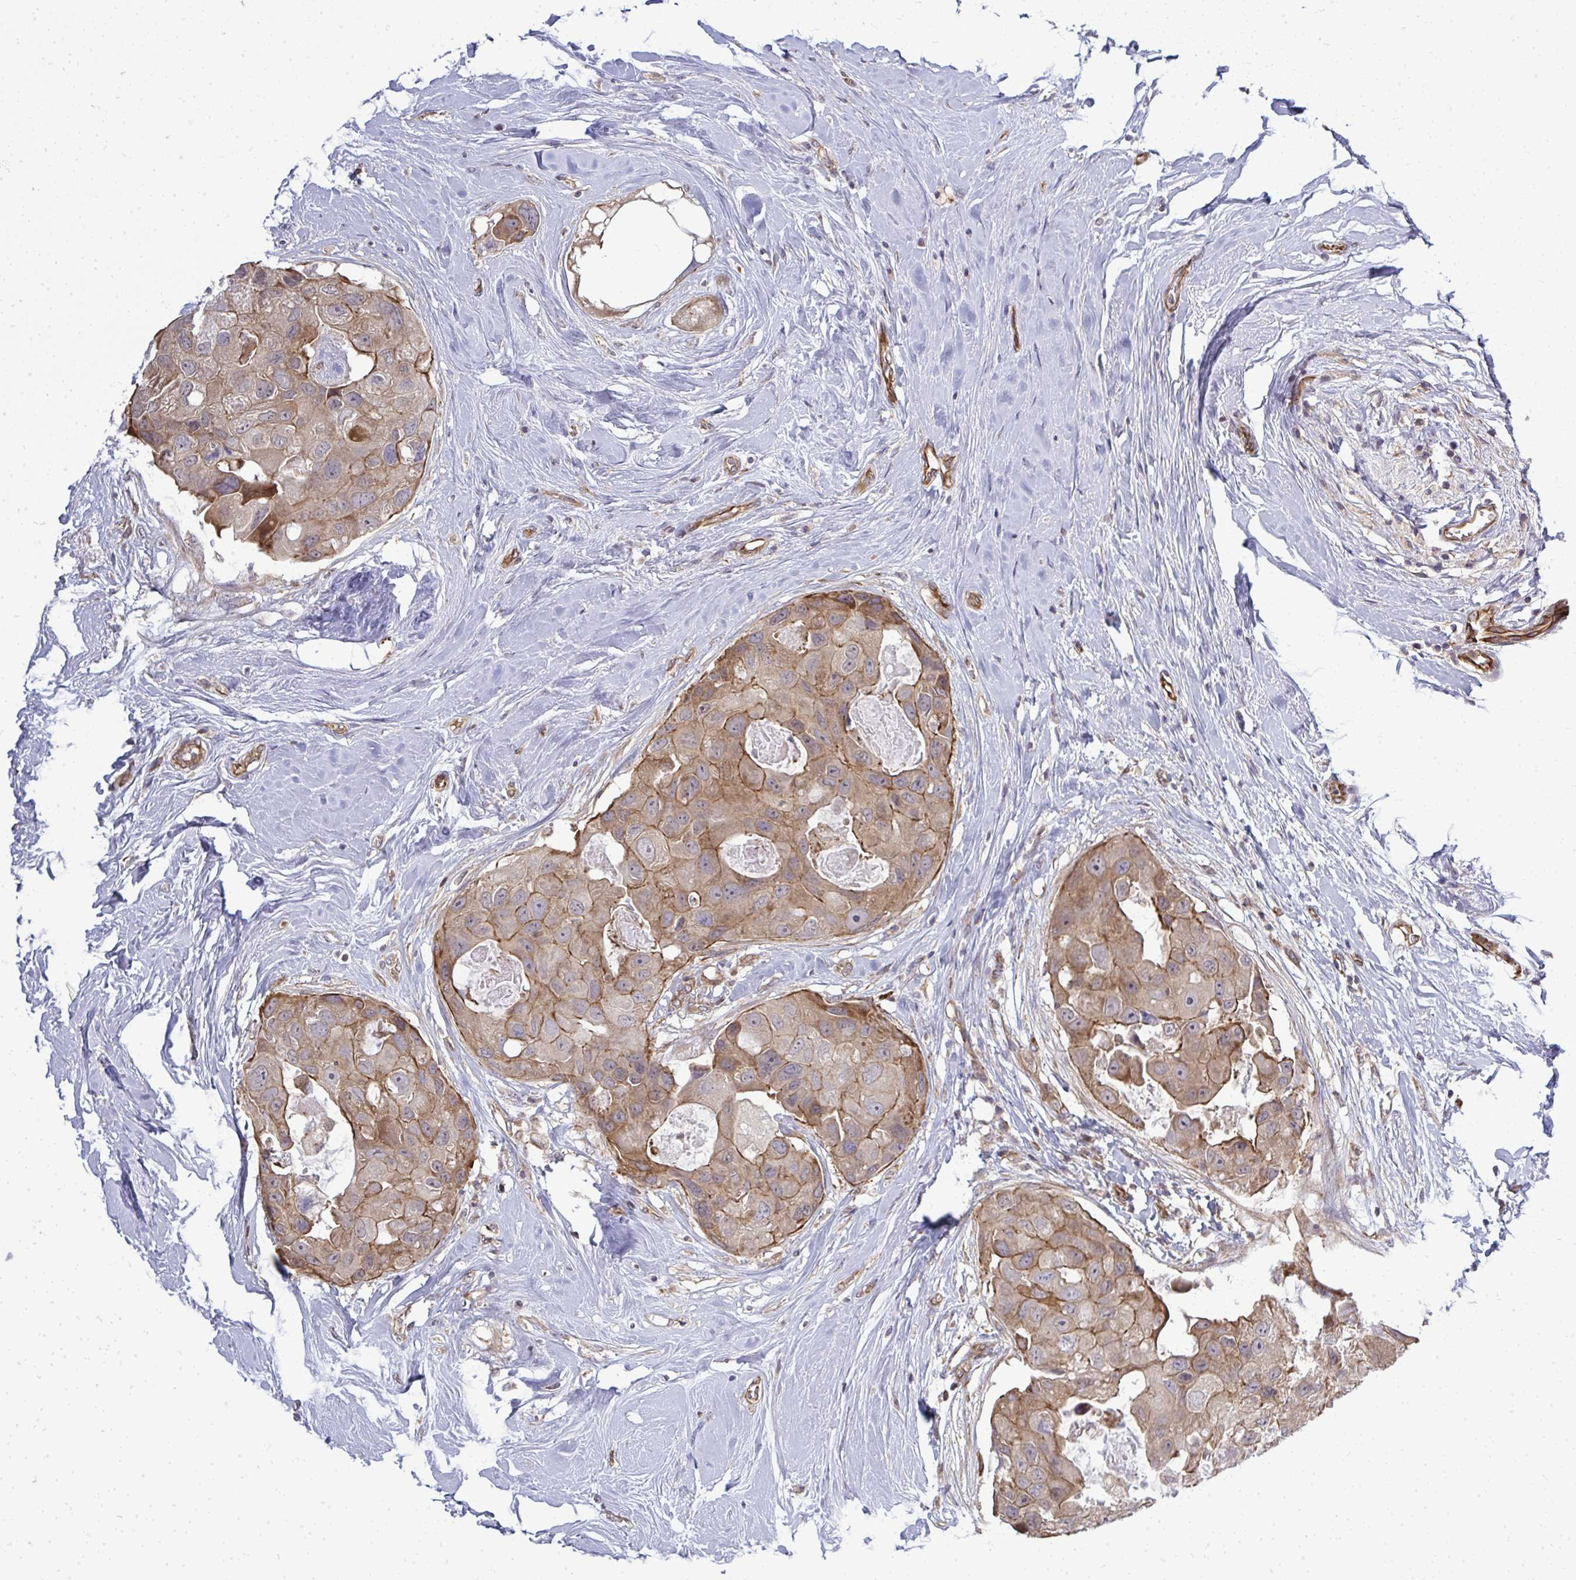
{"staining": {"intensity": "moderate", "quantity": ">75%", "location": "cytoplasmic/membranous"}, "tissue": "breast cancer", "cell_type": "Tumor cells", "image_type": "cancer", "snomed": [{"axis": "morphology", "description": "Duct carcinoma"}, {"axis": "topography", "description": "Breast"}], "caption": "Immunohistochemical staining of human breast cancer reveals moderate cytoplasmic/membranous protein staining in approximately >75% of tumor cells. Immunohistochemistry (ihc) stains the protein in brown and the nuclei are stained blue.", "gene": "FUT10", "patient": {"sex": "female", "age": 43}}